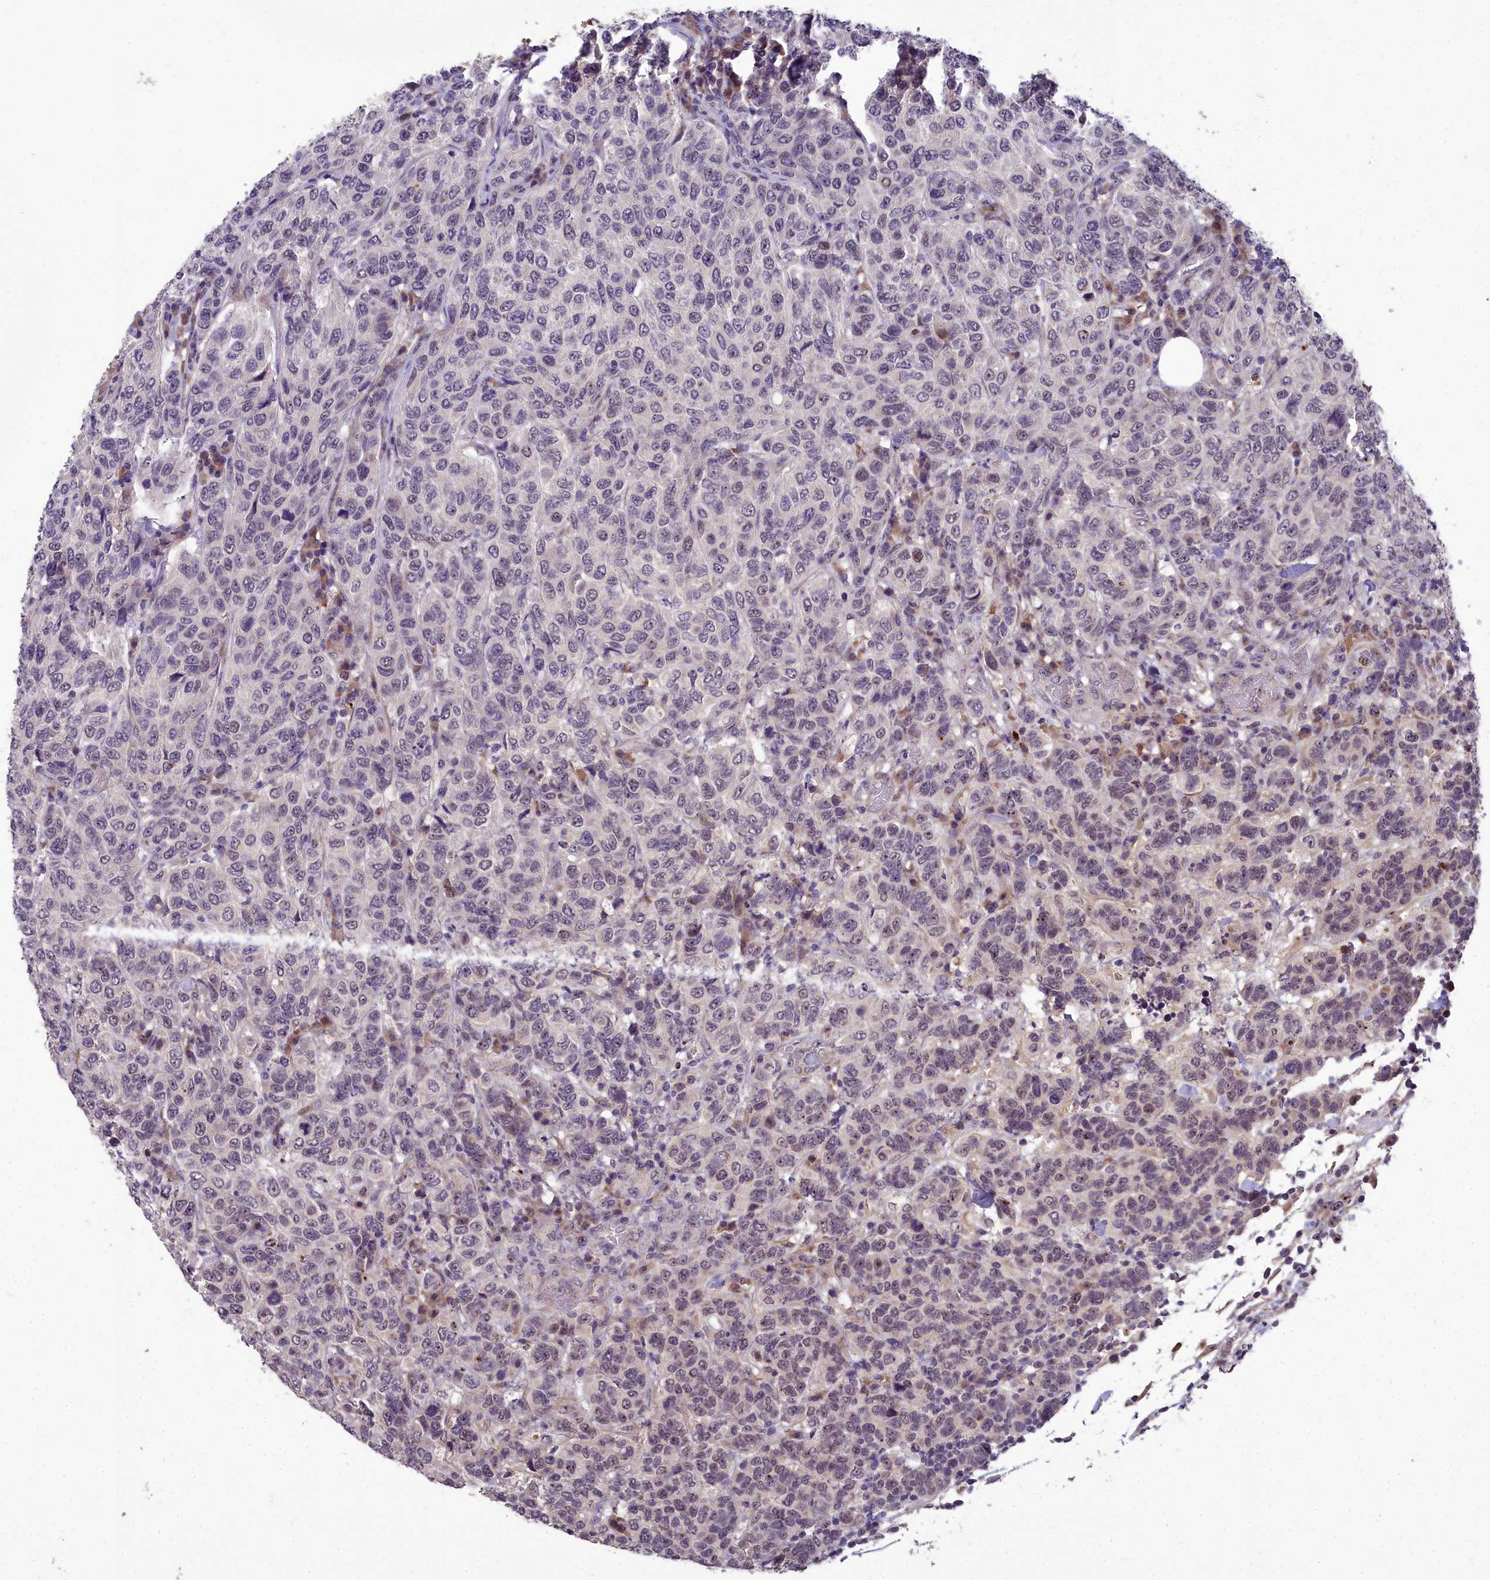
{"staining": {"intensity": "weak", "quantity": "<25%", "location": "cytoplasmic/membranous,nuclear"}, "tissue": "breast cancer", "cell_type": "Tumor cells", "image_type": "cancer", "snomed": [{"axis": "morphology", "description": "Duct carcinoma"}, {"axis": "topography", "description": "Breast"}], "caption": "Micrograph shows no significant protein staining in tumor cells of intraductal carcinoma (breast).", "gene": "ZNF333", "patient": {"sex": "female", "age": 55}}